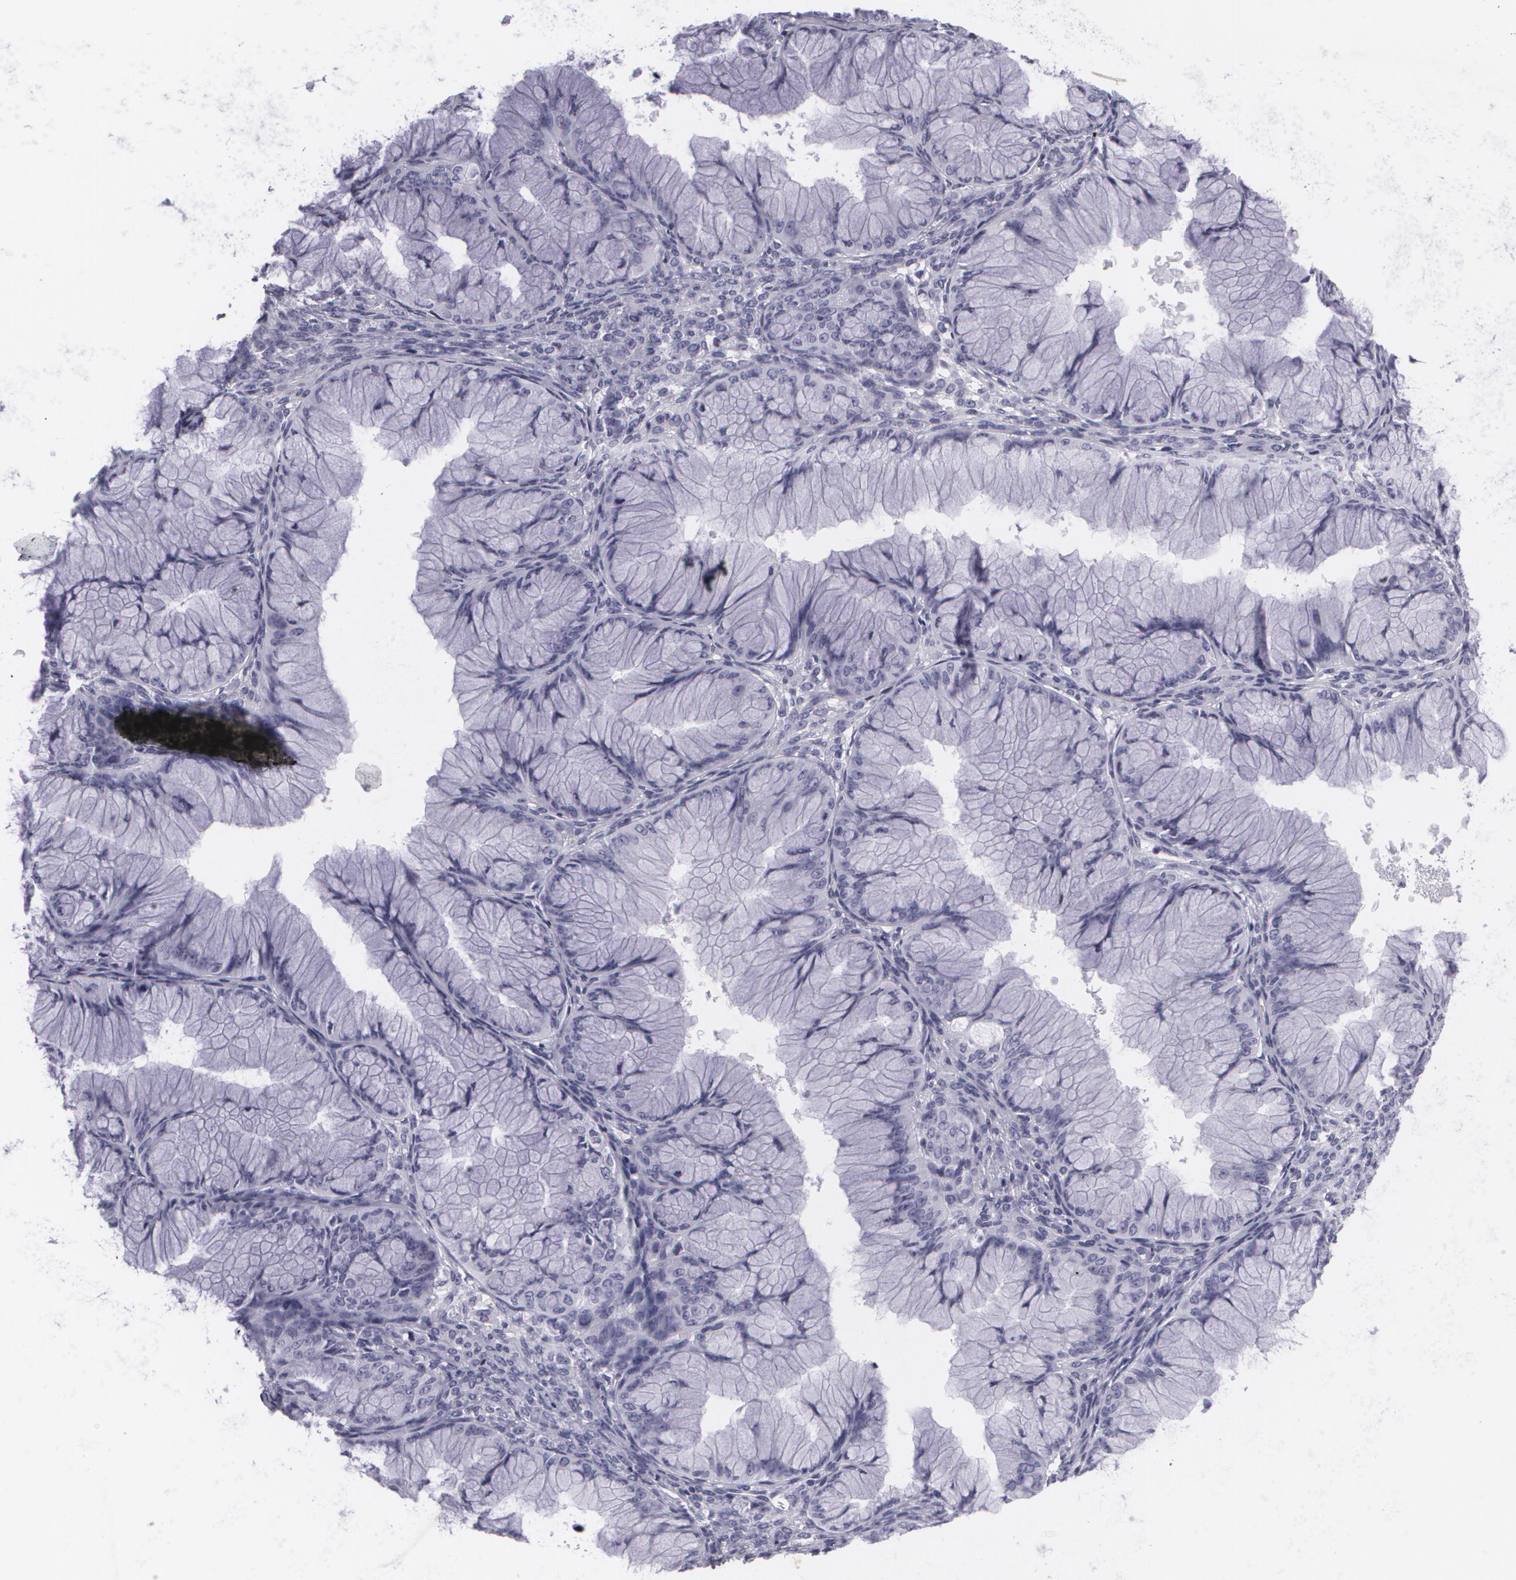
{"staining": {"intensity": "negative", "quantity": "none", "location": "none"}, "tissue": "ovarian cancer", "cell_type": "Tumor cells", "image_type": "cancer", "snomed": [{"axis": "morphology", "description": "Cystadenocarcinoma, mucinous, NOS"}, {"axis": "topography", "description": "Ovary"}], "caption": "IHC image of human ovarian mucinous cystadenocarcinoma stained for a protein (brown), which exhibits no positivity in tumor cells. The staining is performed using DAB (3,3'-diaminobenzidine) brown chromogen with nuclei counter-stained in using hematoxylin.", "gene": "MAP2", "patient": {"sex": "female", "age": 63}}